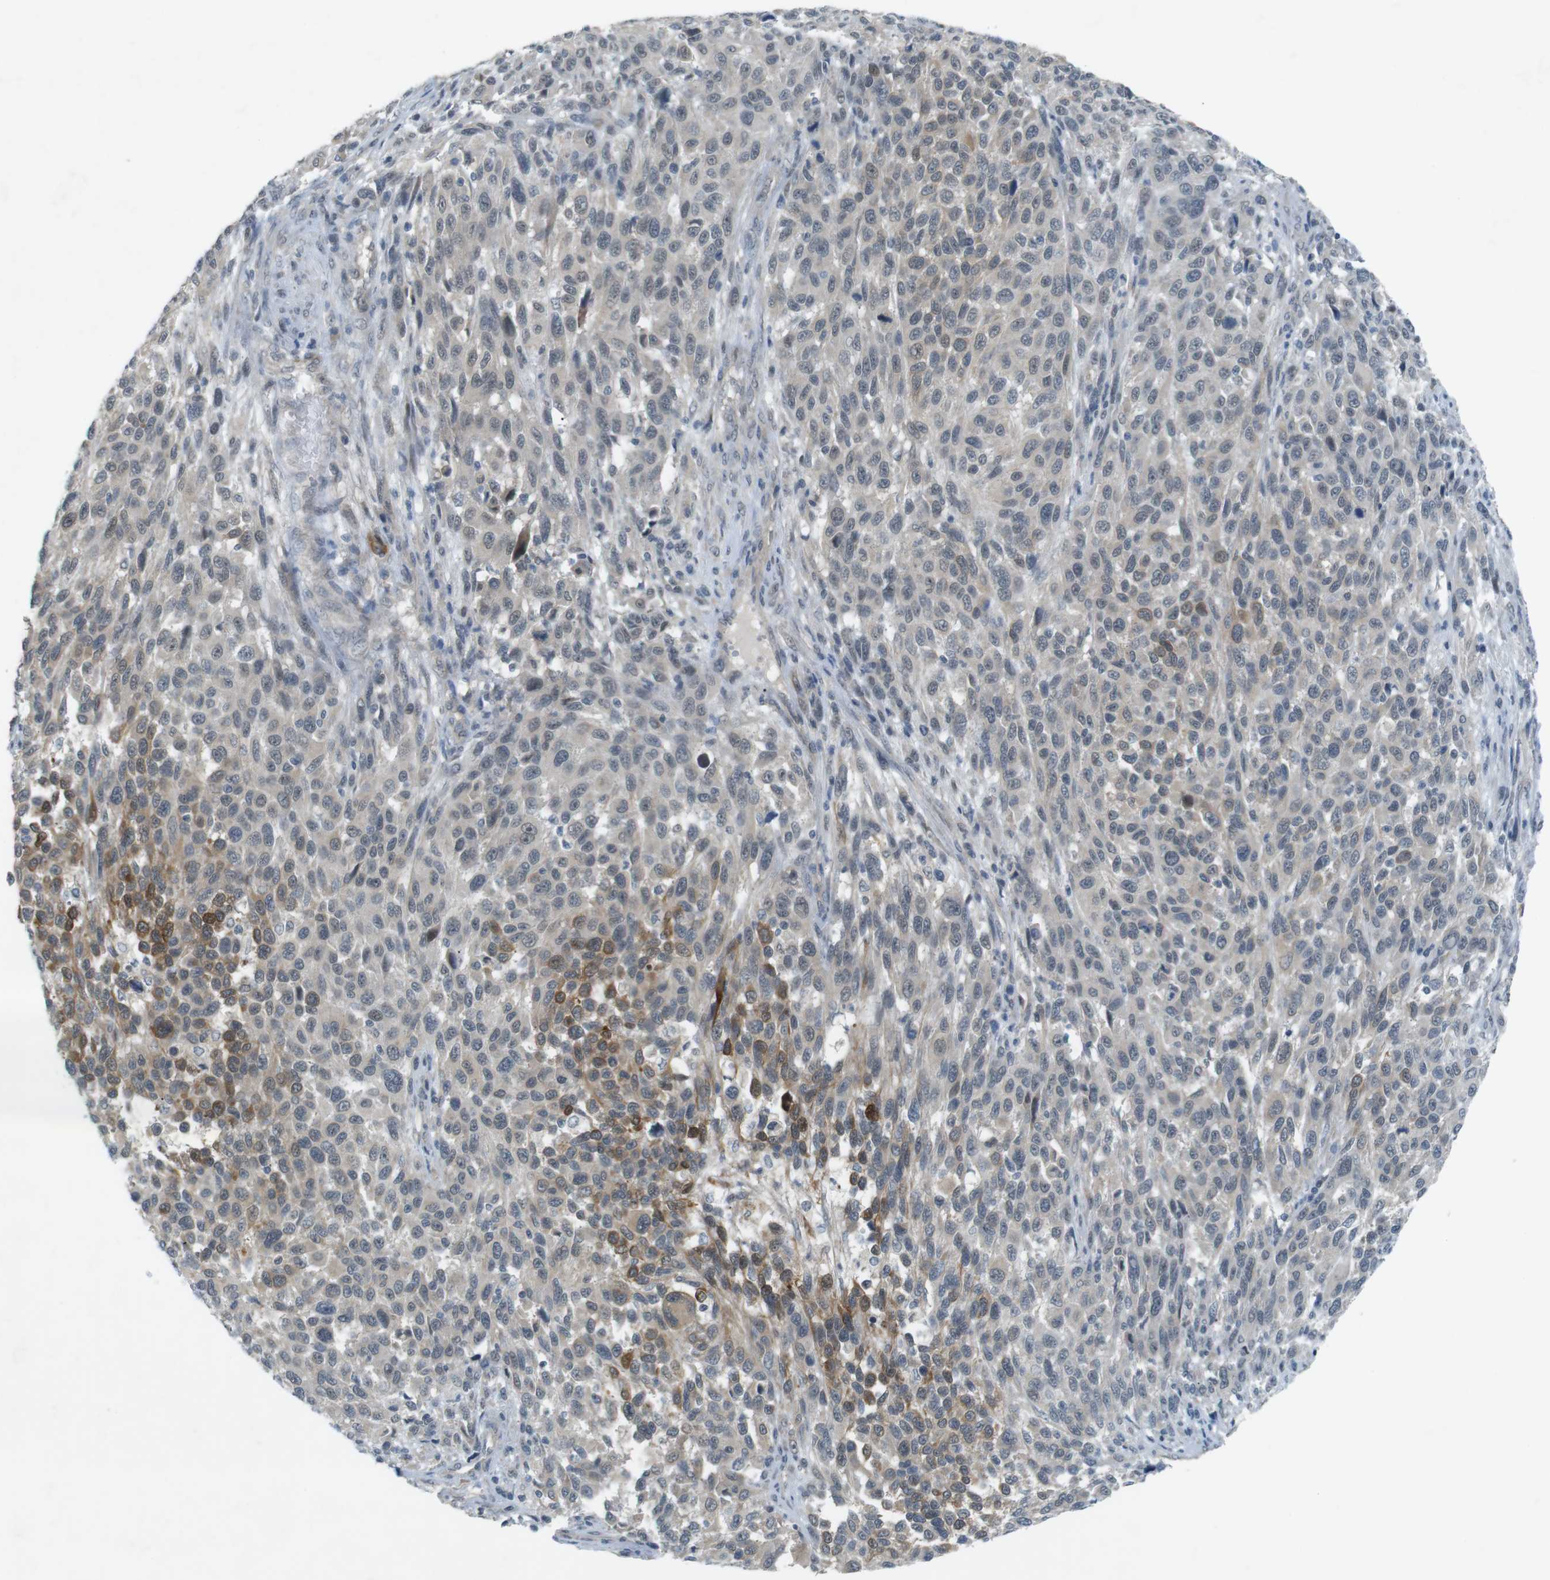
{"staining": {"intensity": "moderate", "quantity": "<25%", "location": "cytoplasmic/membranous"}, "tissue": "melanoma", "cell_type": "Tumor cells", "image_type": "cancer", "snomed": [{"axis": "morphology", "description": "Malignant melanoma, Metastatic site"}, {"axis": "topography", "description": "Lymph node"}], "caption": "Brown immunohistochemical staining in human melanoma displays moderate cytoplasmic/membranous positivity in approximately <25% of tumor cells. (Brightfield microscopy of DAB IHC at high magnification).", "gene": "RTN3", "patient": {"sex": "male", "age": 61}}